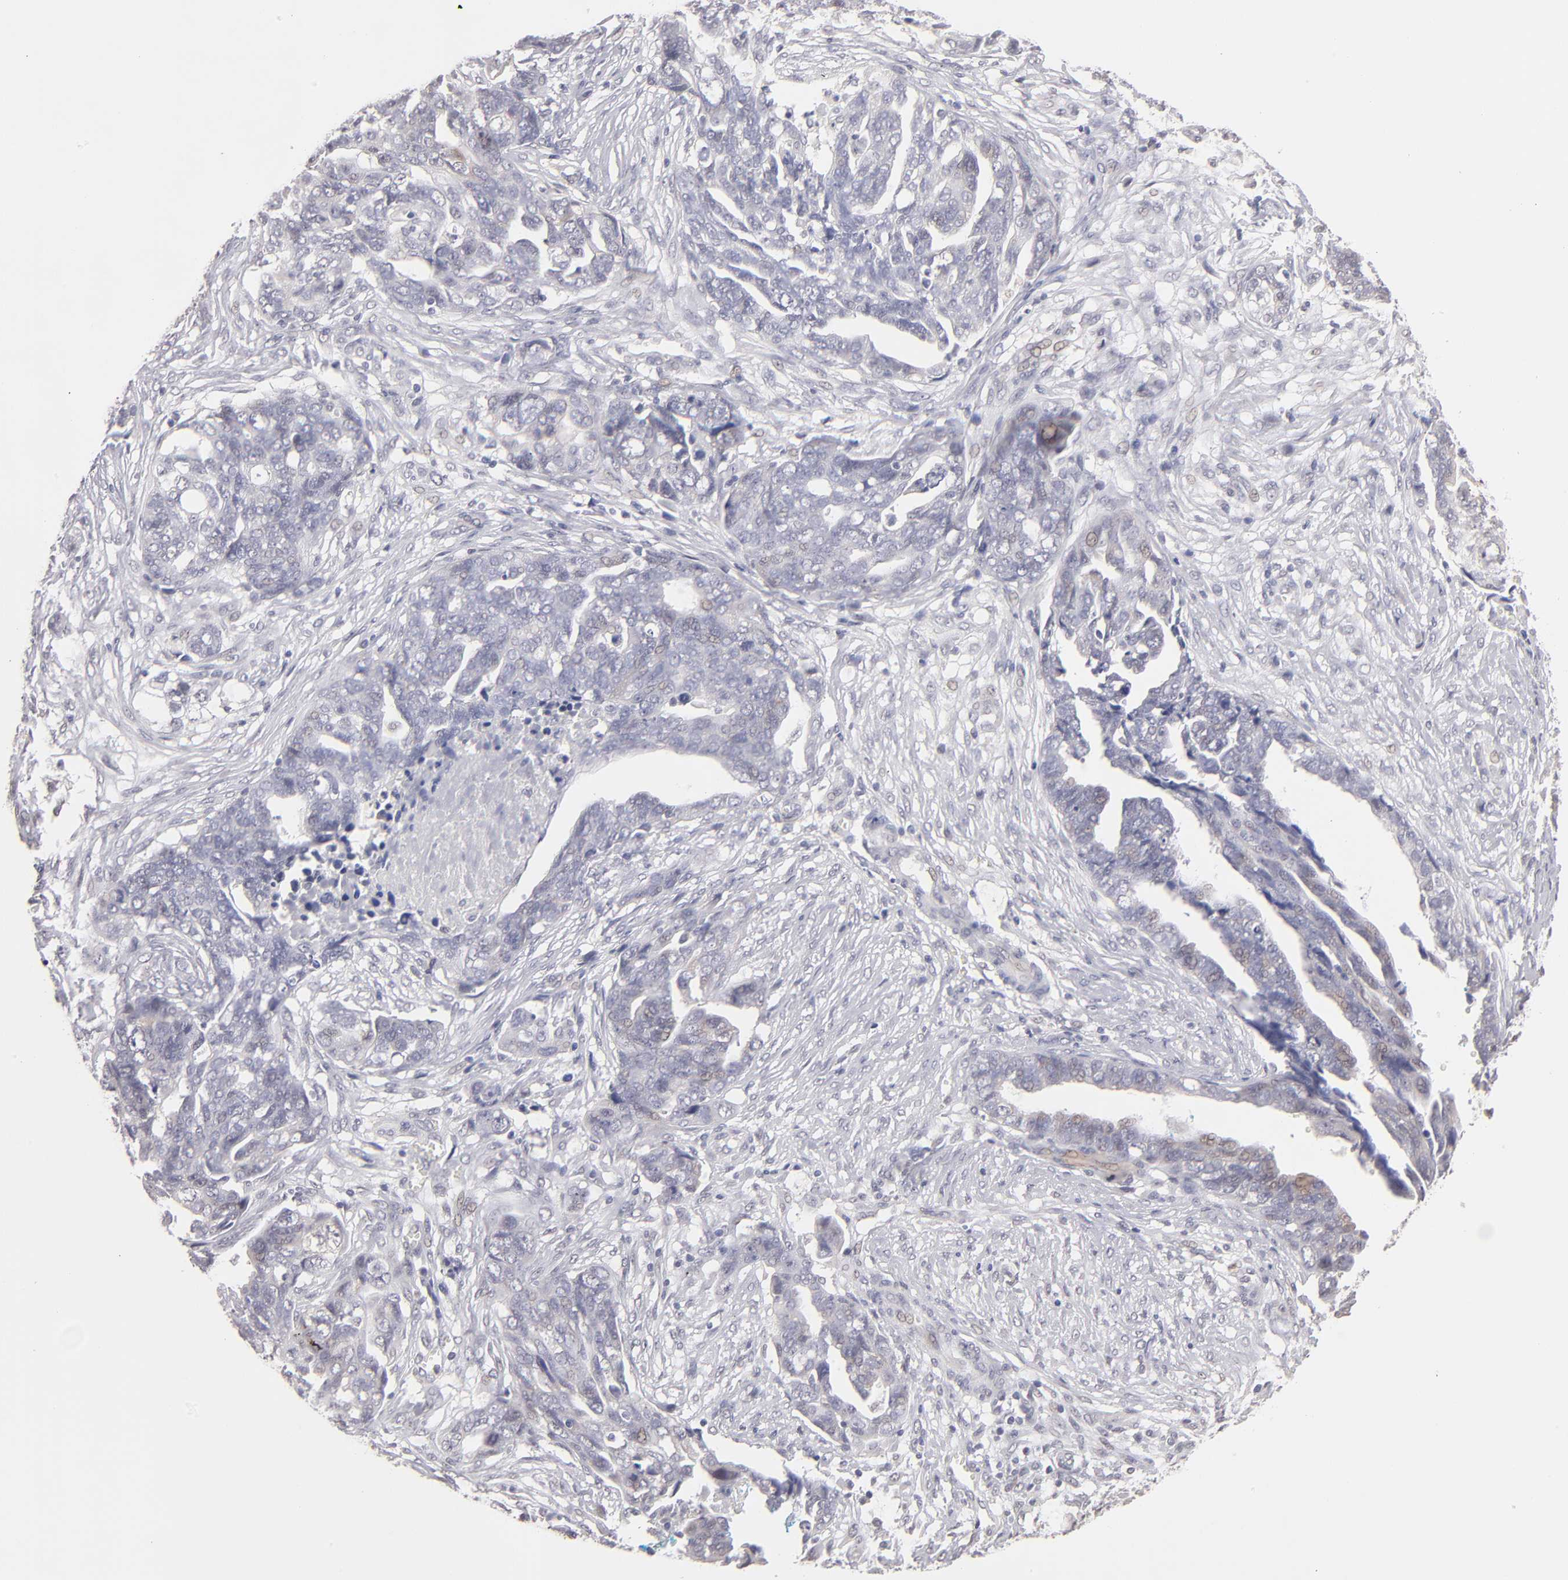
{"staining": {"intensity": "weak", "quantity": "<25%", "location": "nuclear"}, "tissue": "ovarian cancer", "cell_type": "Tumor cells", "image_type": "cancer", "snomed": [{"axis": "morphology", "description": "Normal tissue, NOS"}, {"axis": "morphology", "description": "Cystadenocarcinoma, serous, NOS"}, {"axis": "topography", "description": "Fallopian tube"}, {"axis": "topography", "description": "Ovary"}], "caption": "Immunohistochemistry (IHC) photomicrograph of neoplastic tissue: ovarian cancer (serous cystadenocarcinoma) stained with DAB shows no significant protein staining in tumor cells.", "gene": "MGAM", "patient": {"sex": "female", "age": 56}}